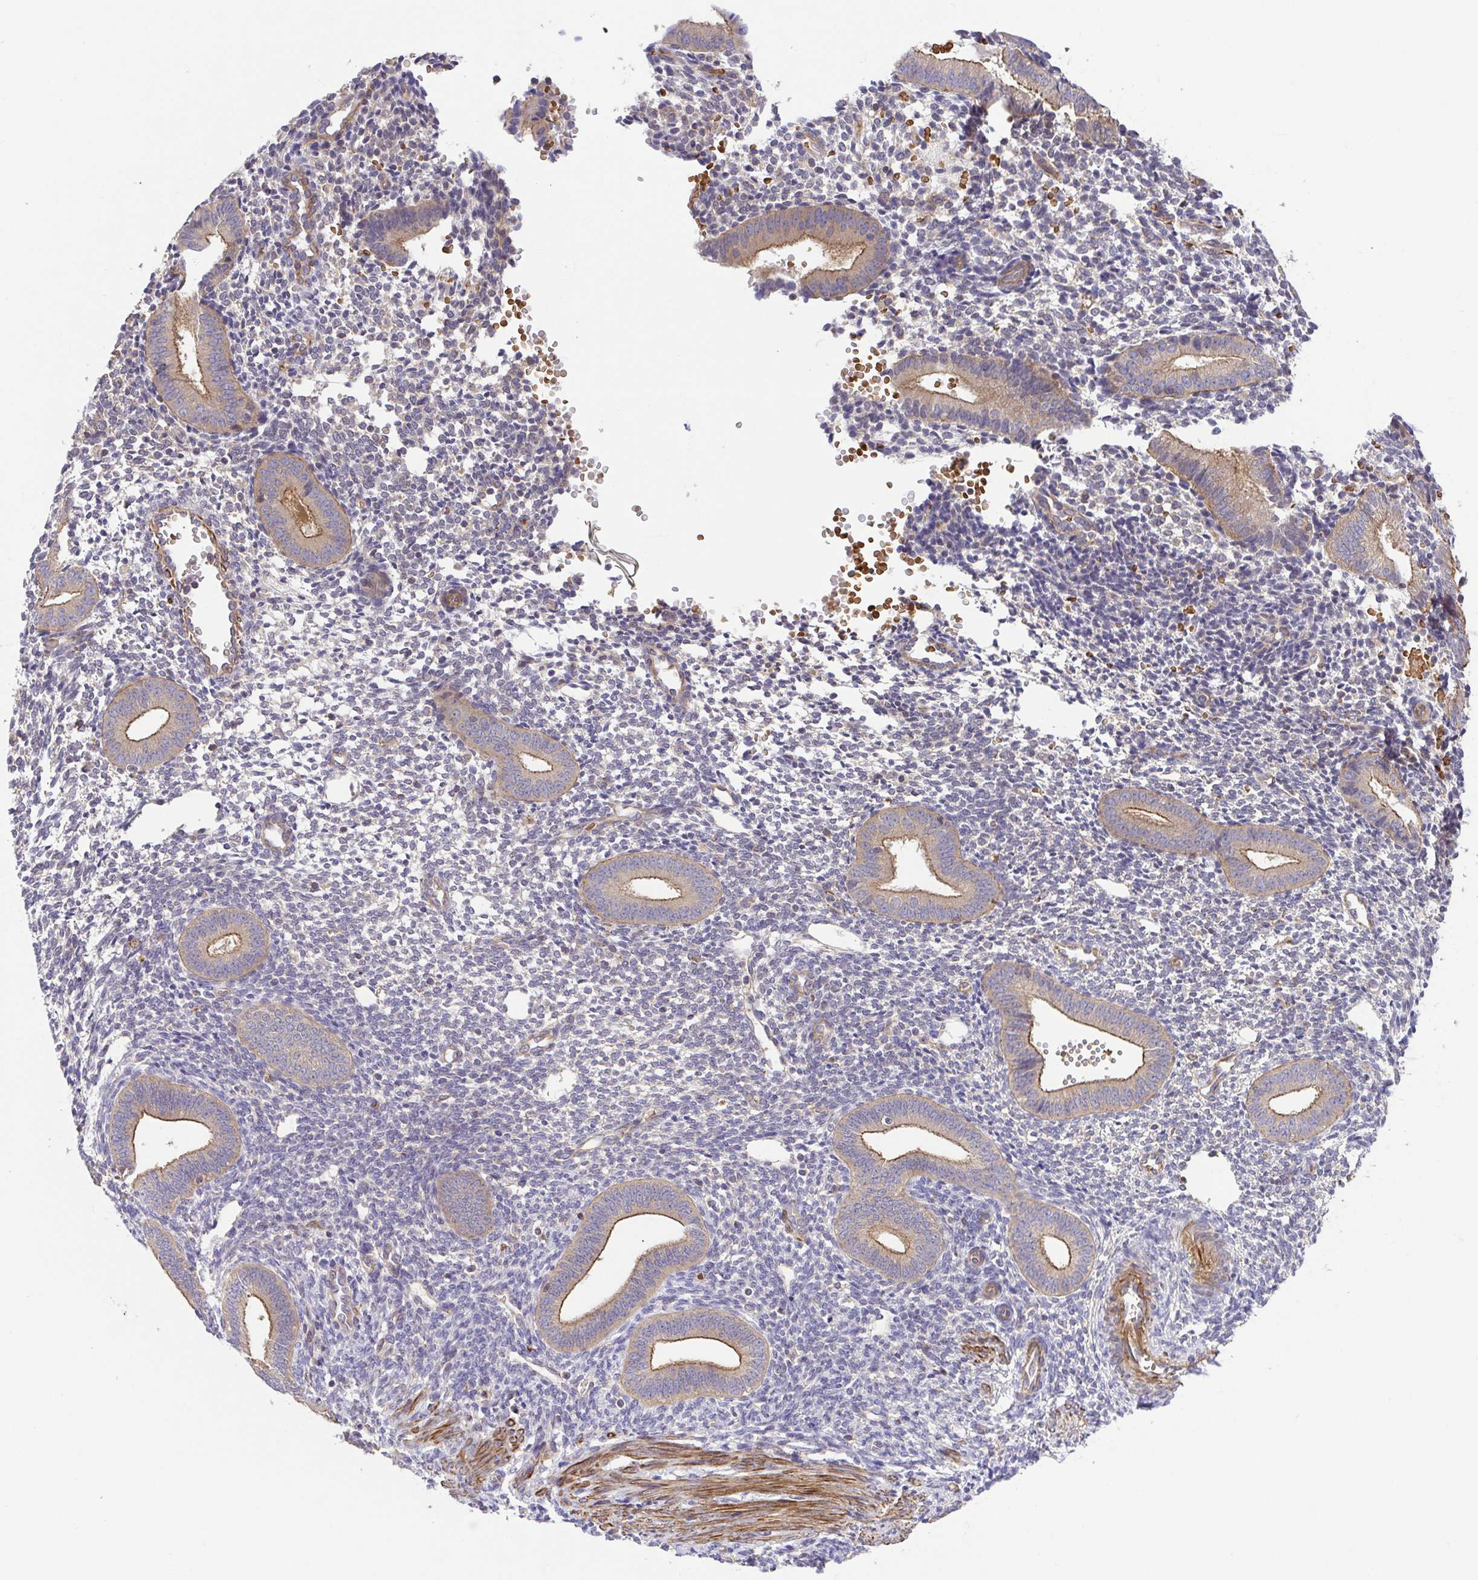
{"staining": {"intensity": "negative", "quantity": "none", "location": "none"}, "tissue": "endometrium", "cell_type": "Cells in endometrial stroma", "image_type": "normal", "snomed": [{"axis": "morphology", "description": "Normal tissue, NOS"}, {"axis": "topography", "description": "Endometrium"}], "caption": "This micrograph is of unremarkable endometrium stained with immunohistochemistry to label a protein in brown with the nuclei are counter-stained blue. There is no staining in cells in endometrial stroma. (DAB immunohistochemistry, high magnification).", "gene": "IDE", "patient": {"sex": "female", "age": 40}}